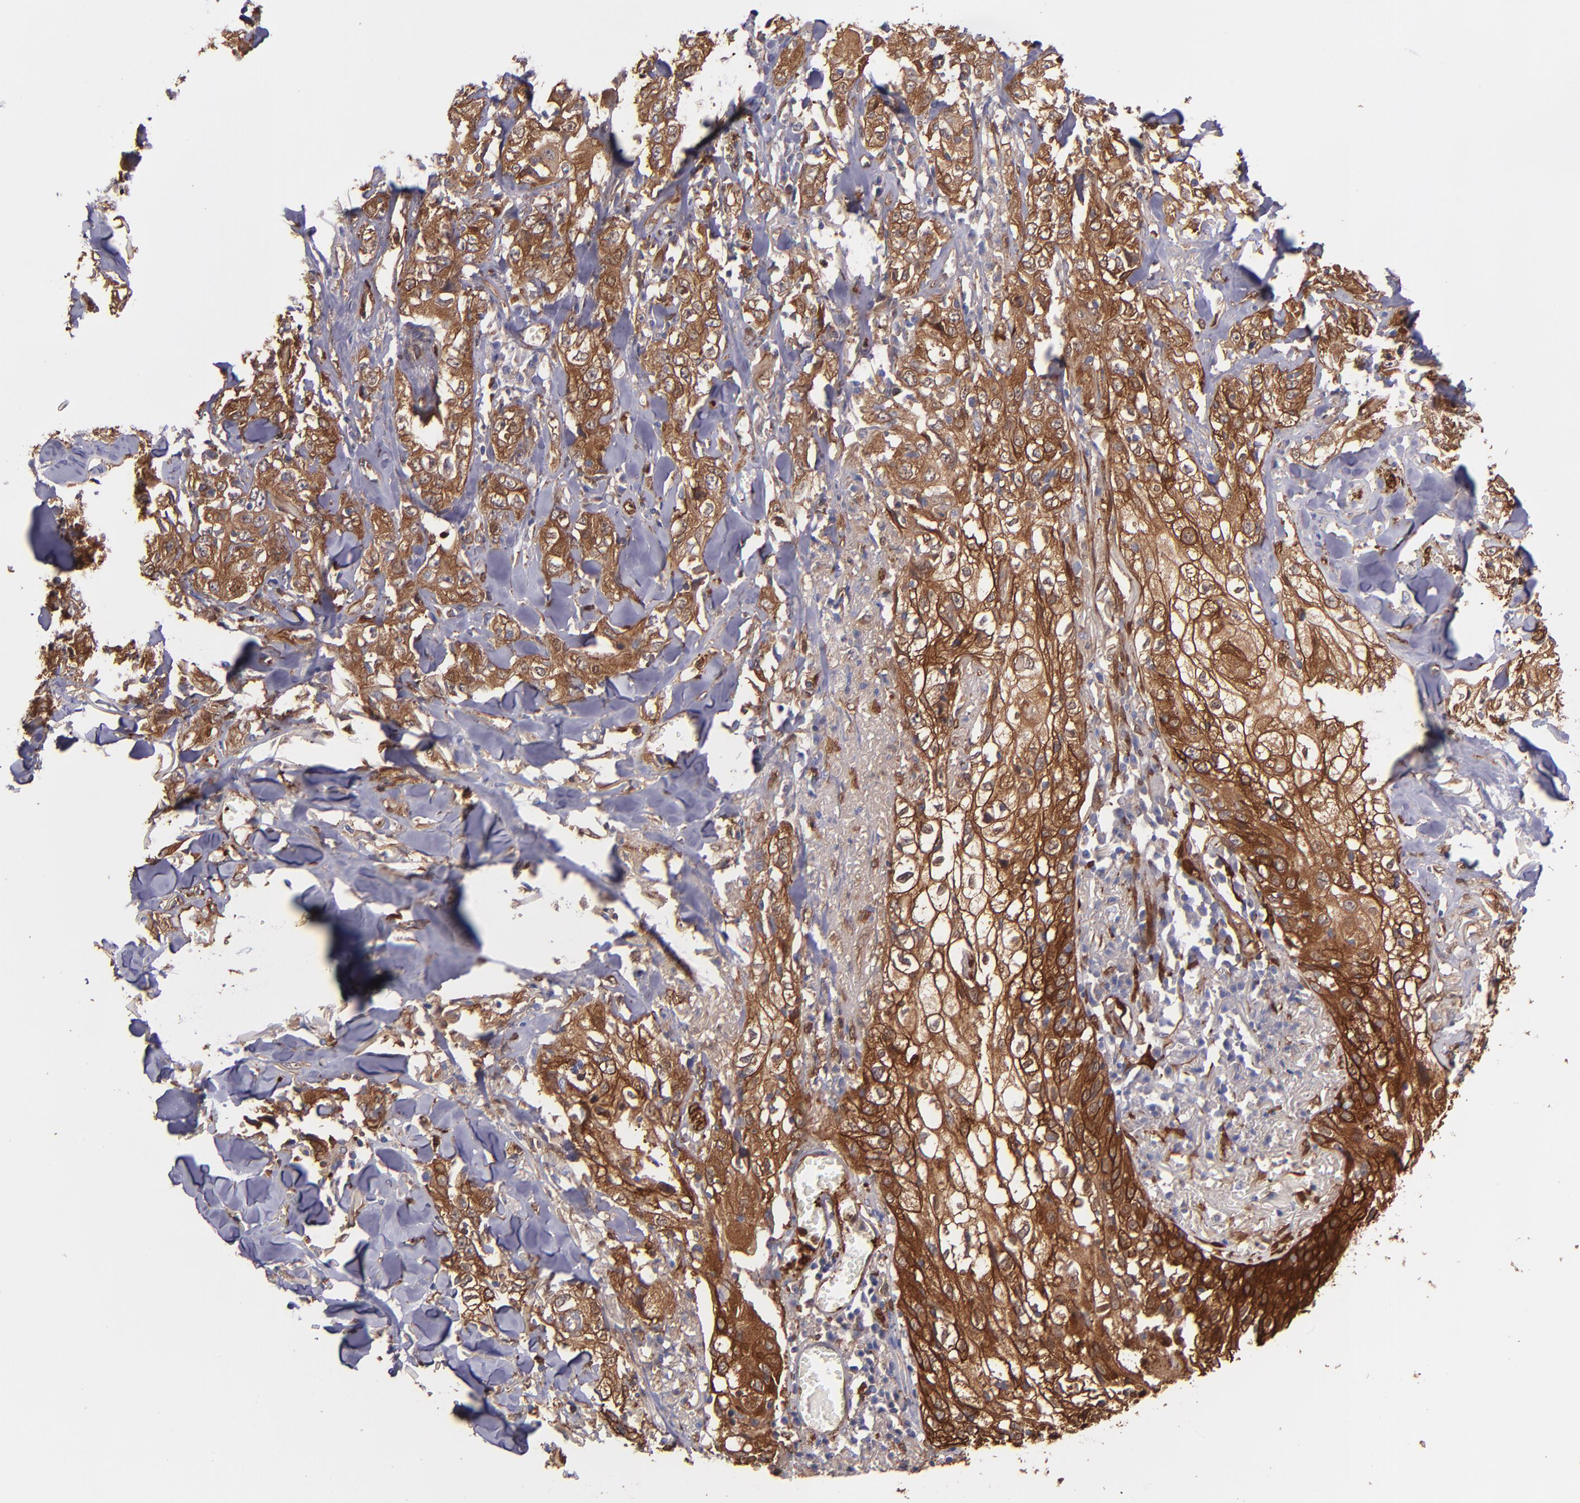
{"staining": {"intensity": "strong", "quantity": ">75%", "location": "cytoplasmic/membranous"}, "tissue": "skin cancer", "cell_type": "Tumor cells", "image_type": "cancer", "snomed": [{"axis": "morphology", "description": "Squamous cell carcinoma, NOS"}, {"axis": "topography", "description": "Skin"}], "caption": "The immunohistochemical stain labels strong cytoplasmic/membranous expression in tumor cells of skin cancer (squamous cell carcinoma) tissue.", "gene": "VCL", "patient": {"sex": "male", "age": 65}}